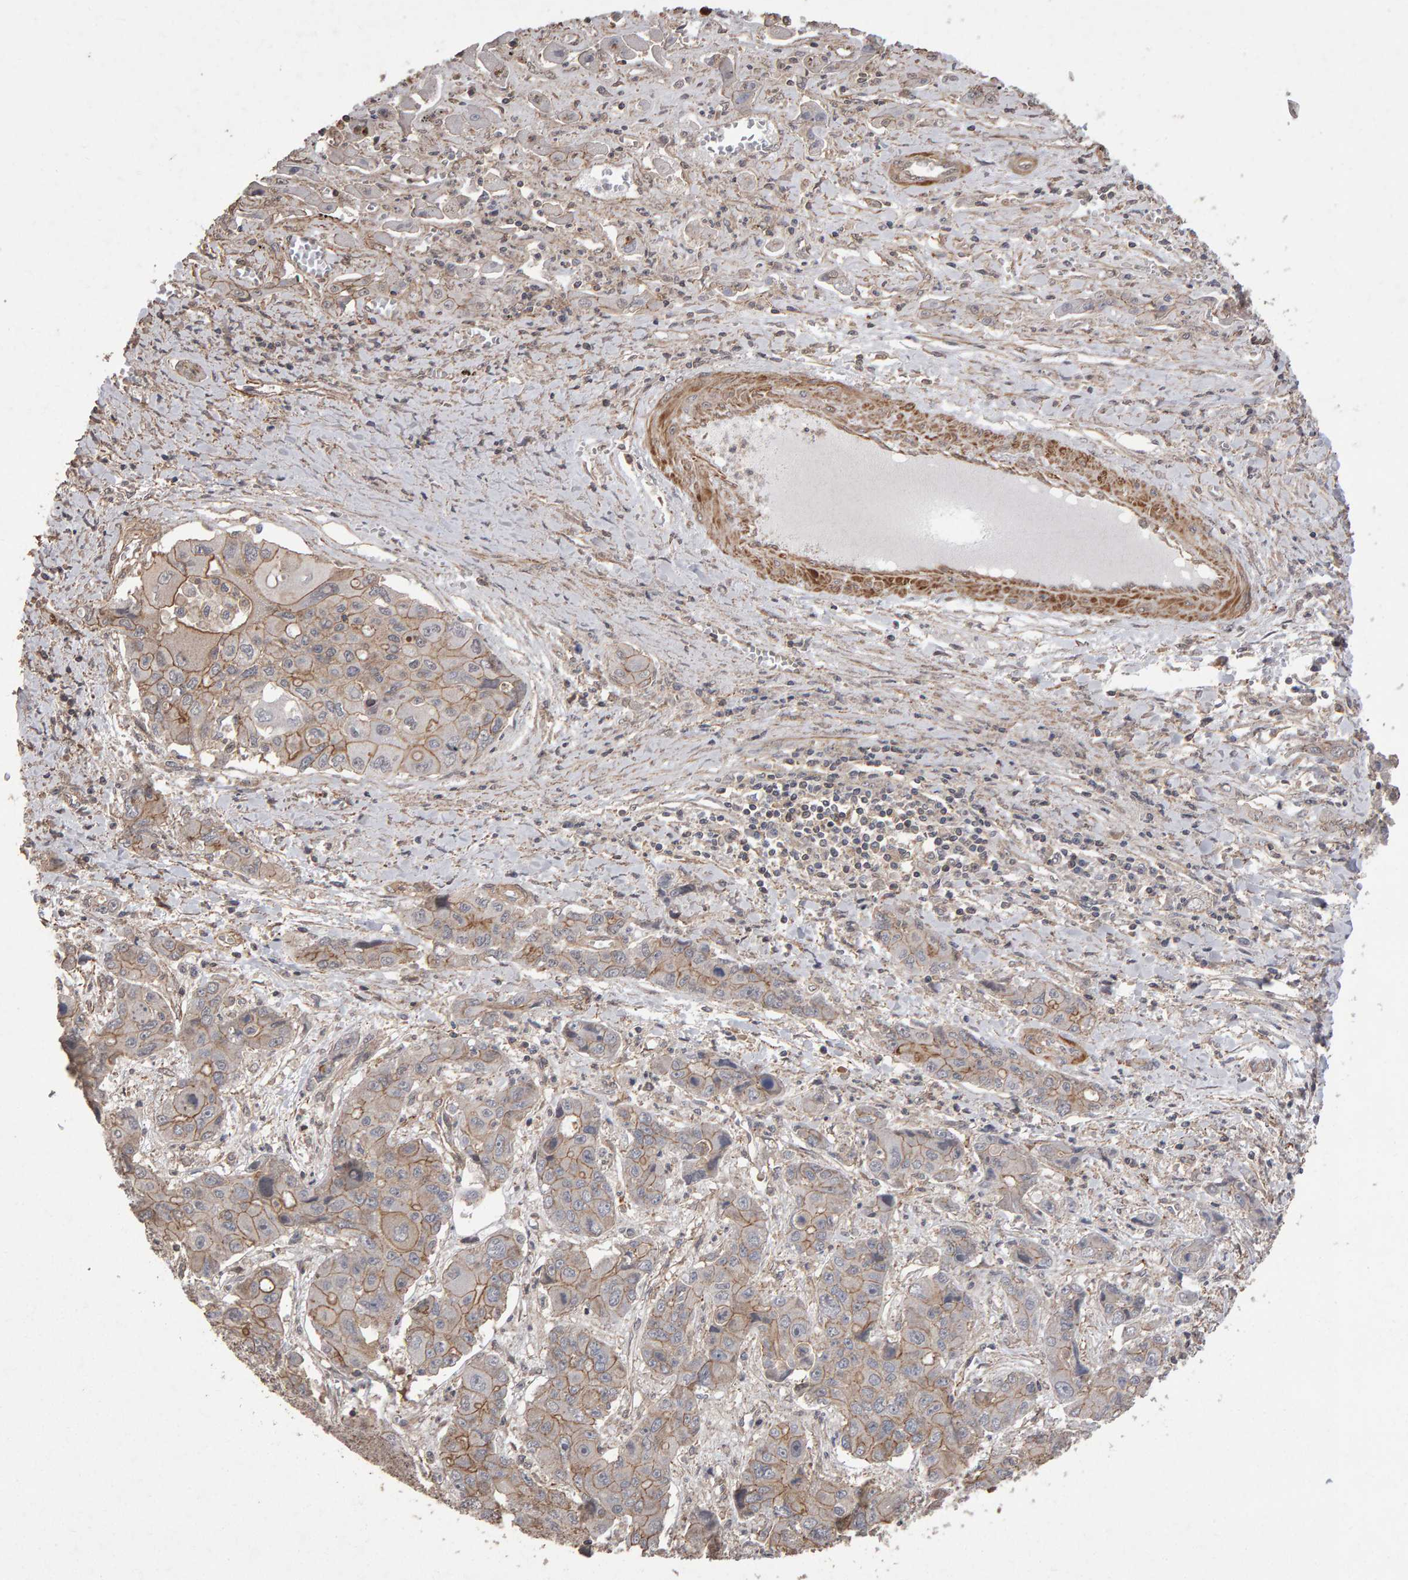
{"staining": {"intensity": "moderate", "quantity": "25%-75%", "location": "cytoplasmic/membranous"}, "tissue": "liver cancer", "cell_type": "Tumor cells", "image_type": "cancer", "snomed": [{"axis": "morphology", "description": "Cholangiocarcinoma"}, {"axis": "topography", "description": "Liver"}], "caption": "A high-resolution micrograph shows IHC staining of liver cancer (cholangiocarcinoma), which exhibits moderate cytoplasmic/membranous positivity in approximately 25%-75% of tumor cells. (IHC, brightfield microscopy, high magnification).", "gene": "SCRIB", "patient": {"sex": "male", "age": 67}}